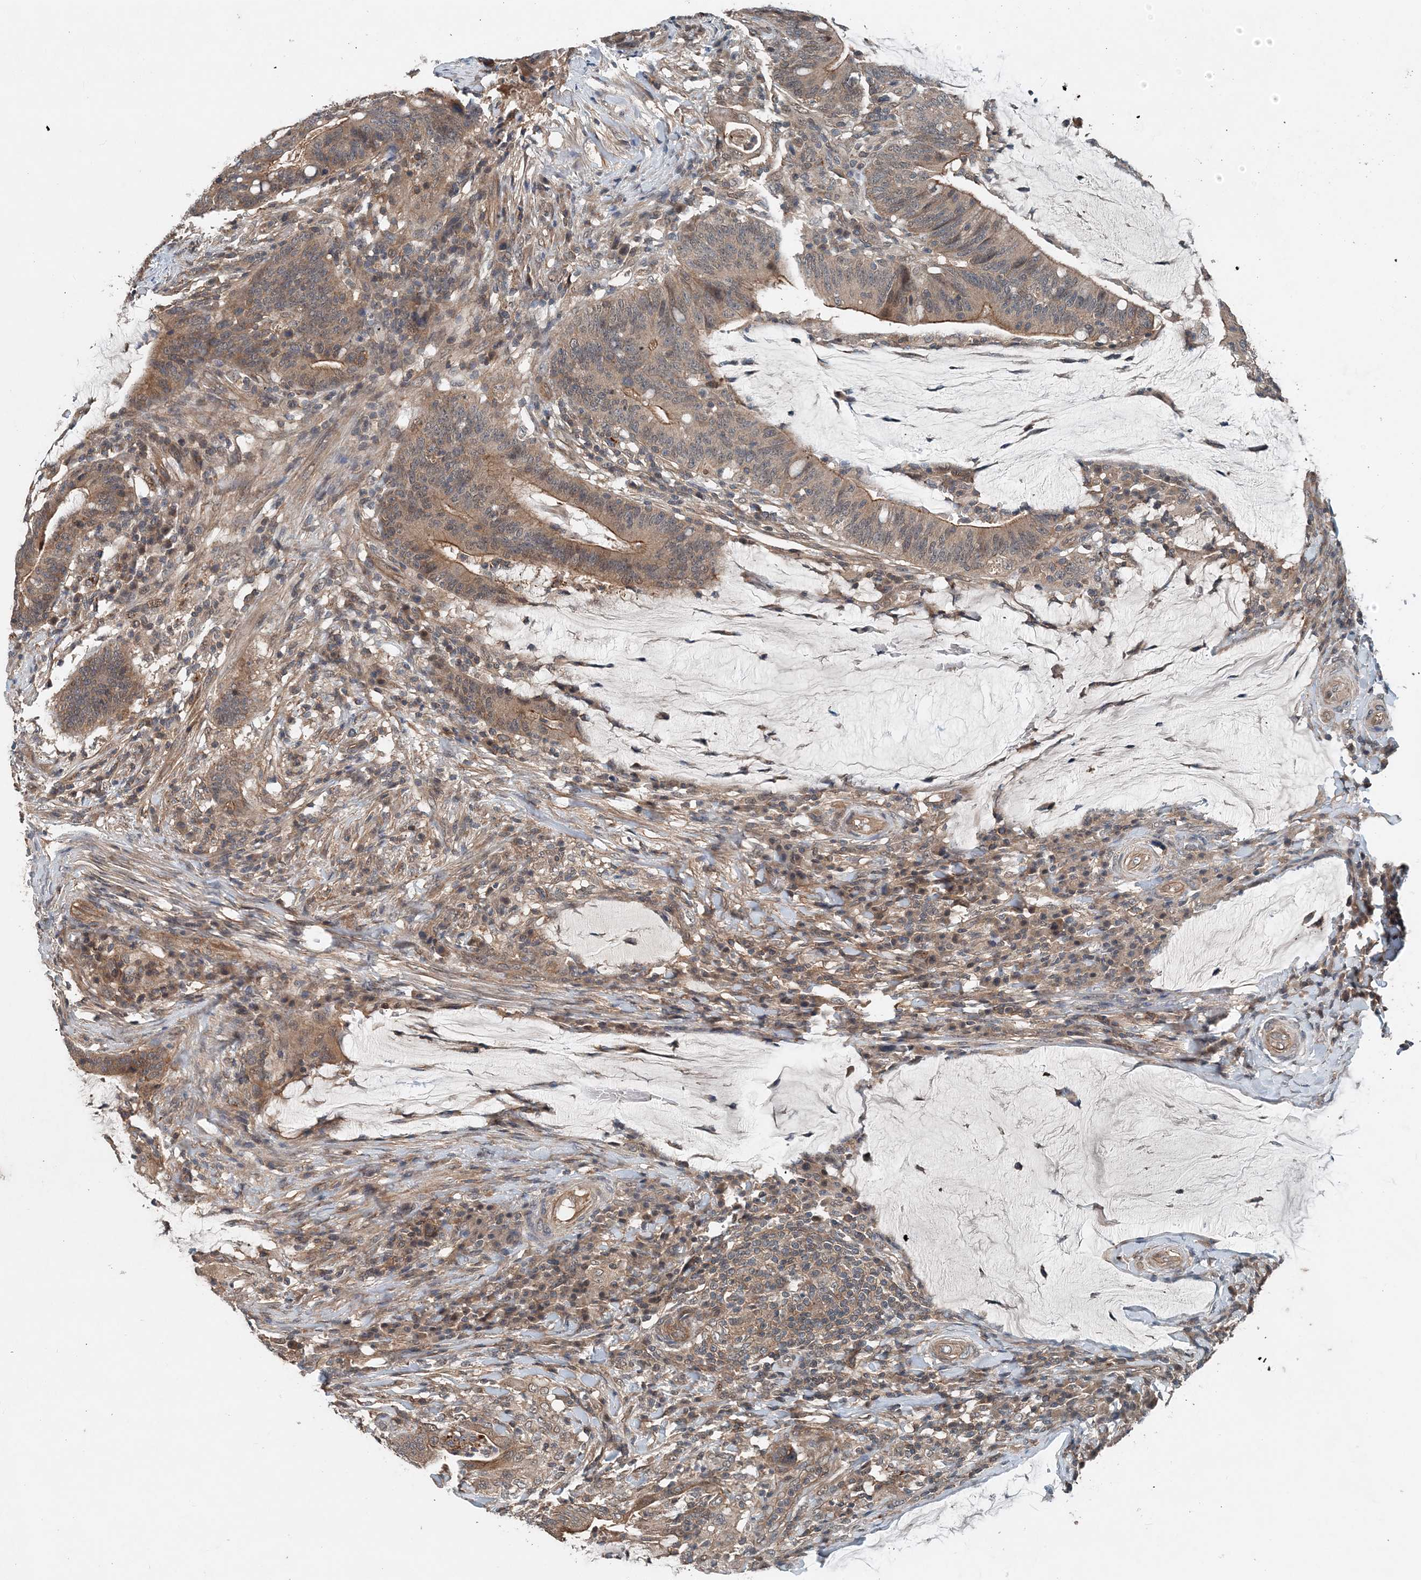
{"staining": {"intensity": "moderate", "quantity": ">75%", "location": "cytoplasmic/membranous"}, "tissue": "colorectal cancer", "cell_type": "Tumor cells", "image_type": "cancer", "snomed": [{"axis": "morphology", "description": "Normal tissue, NOS"}, {"axis": "morphology", "description": "Adenocarcinoma, NOS"}, {"axis": "topography", "description": "Colon"}], "caption": "About >75% of tumor cells in human colorectal cancer display moderate cytoplasmic/membranous protein positivity as visualized by brown immunohistochemical staining.", "gene": "SMPD3", "patient": {"sex": "female", "age": 66}}